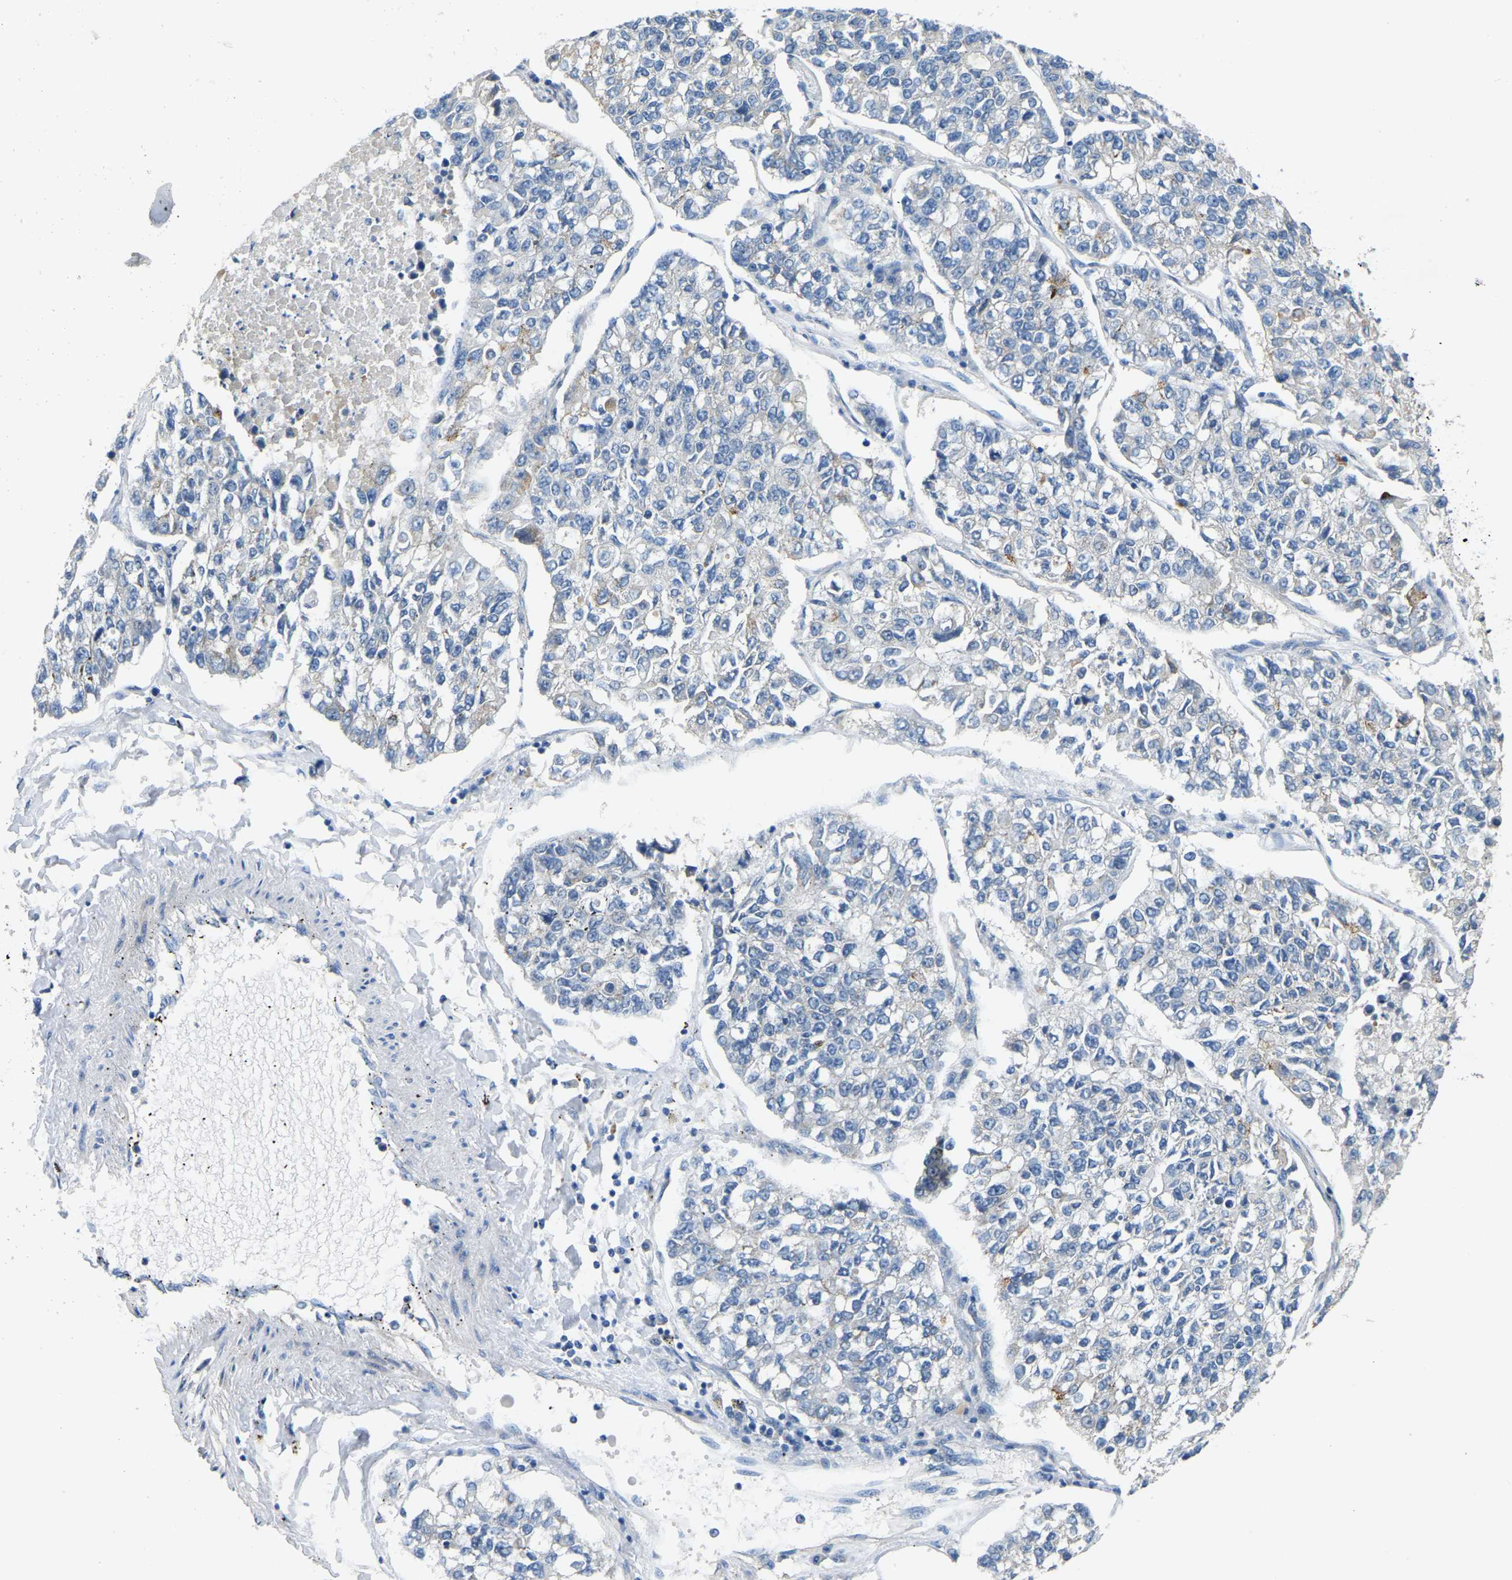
{"staining": {"intensity": "negative", "quantity": "none", "location": "none"}, "tissue": "lung cancer", "cell_type": "Tumor cells", "image_type": "cancer", "snomed": [{"axis": "morphology", "description": "Adenocarcinoma, NOS"}, {"axis": "topography", "description": "Lung"}], "caption": "A micrograph of lung adenocarcinoma stained for a protein shows no brown staining in tumor cells. (DAB (3,3'-diaminobenzidine) IHC visualized using brightfield microscopy, high magnification).", "gene": "HIGD2B", "patient": {"sex": "male", "age": 49}}